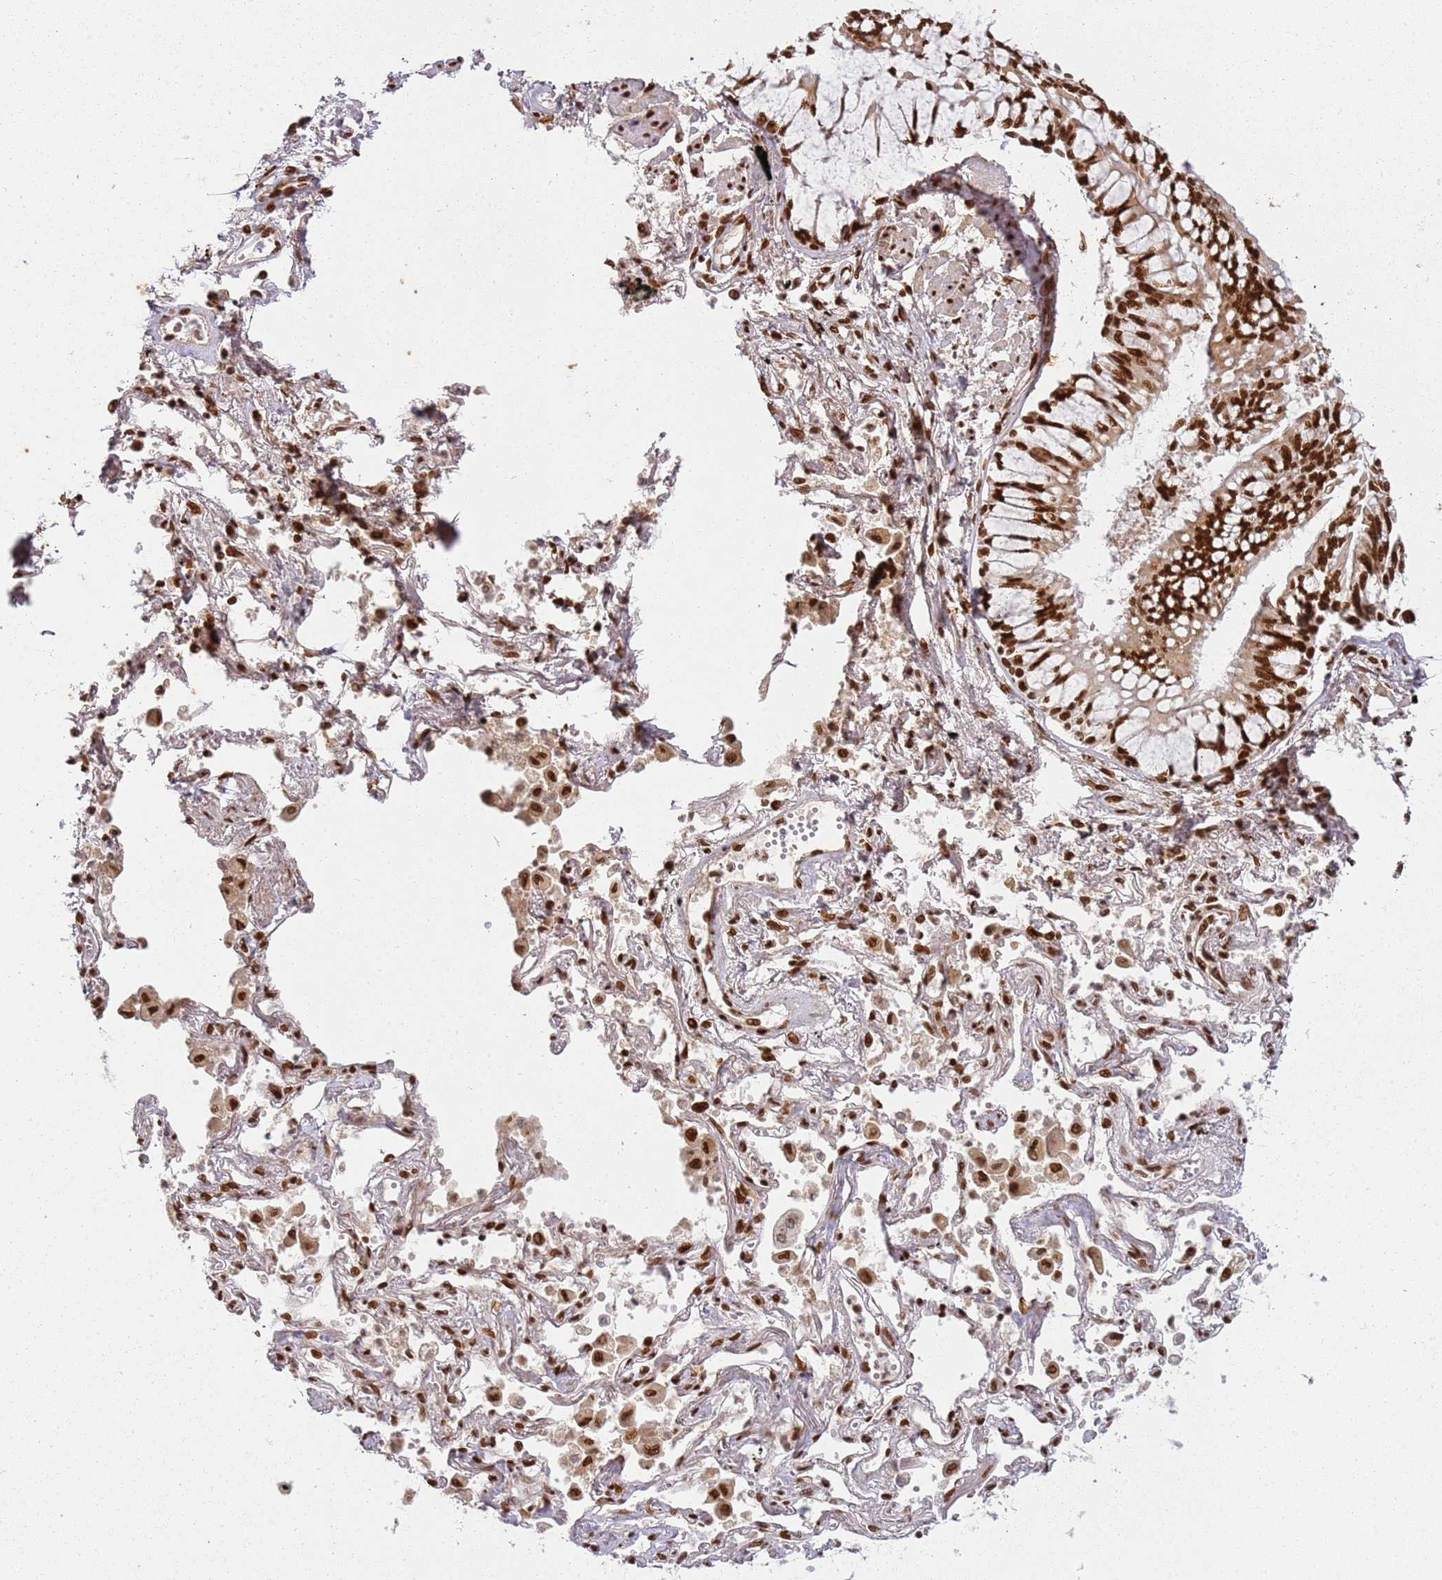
{"staining": {"intensity": "strong", "quantity": ">75%", "location": "nuclear"}, "tissue": "lung cancer", "cell_type": "Tumor cells", "image_type": "cancer", "snomed": [{"axis": "morphology", "description": "Adenocarcinoma, NOS"}, {"axis": "topography", "description": "Lung"}], "caption": "Approximately >75% of tumor cells in lung cancer (adenocarcinoma) reveal strong nuclear protein positivity as visualized by brown immunohistochemical staining.", "gene": "TENT4A", "patient": {"sex": "male", "age": 67}}